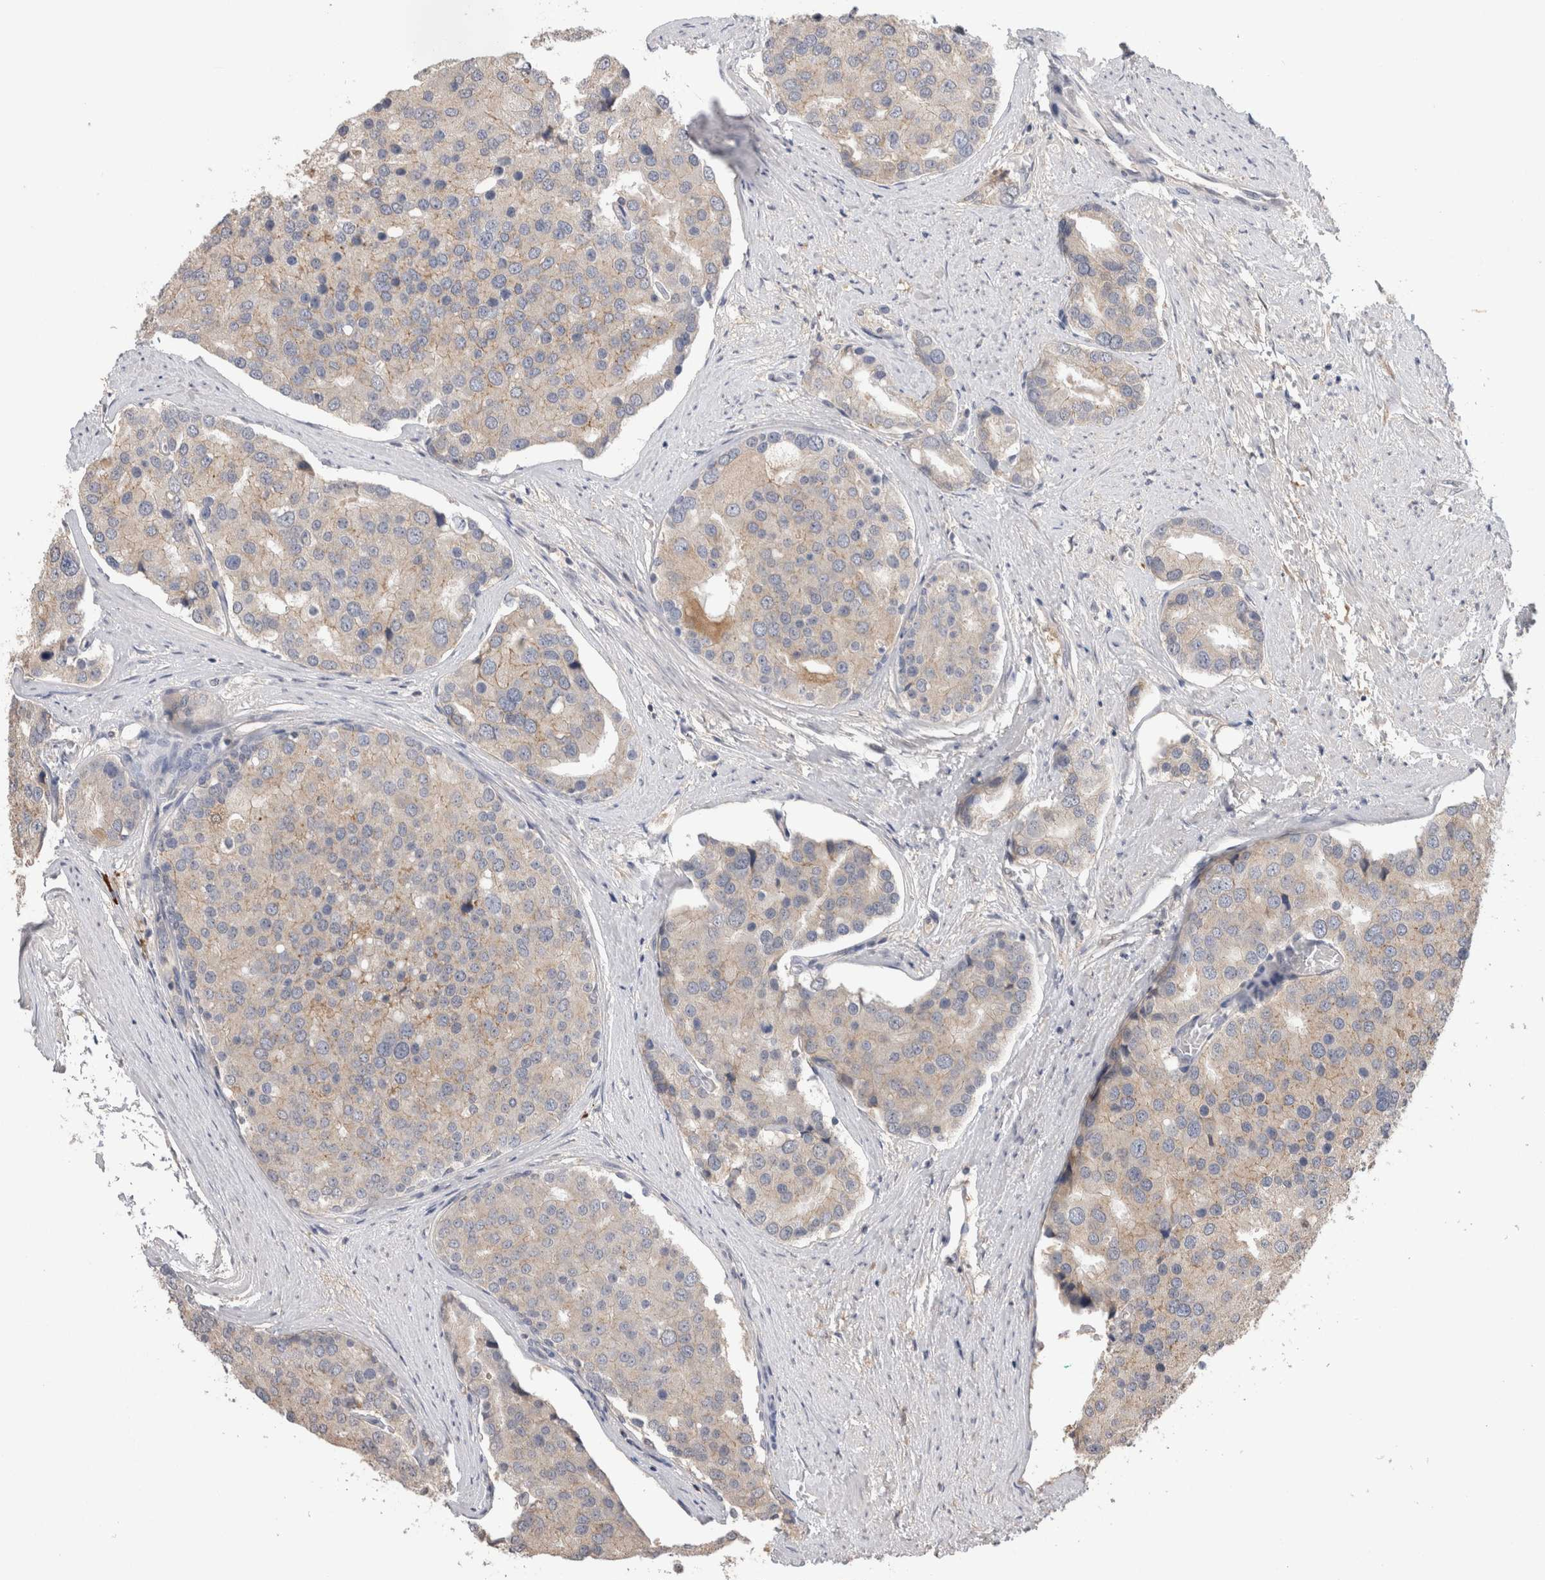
{"staining": {"intensity": "weak", "quantity": "25%-75%", "location": "cytoplasmic/membranous"}, "tissue": "prostate cancer", "cell_type": "Tumor cells", "image_type": "cancer", "snomed": [{"axis": "morphology", "description": "Adenocarcinoma, High grade"}, {"axis": "topography", "description": "Prostate"}], "caption": "DAB (3,3'-diaminobenzidine) immunohistochemical staining of adenocarcinoma (high-grade) (prostate) reveals weak cytoplasmic/membranous protein staining in approximately 25%-75% of tumor cells.", "gene": "PPP3CC", "patient": {"sex": "male", "age": 50}}